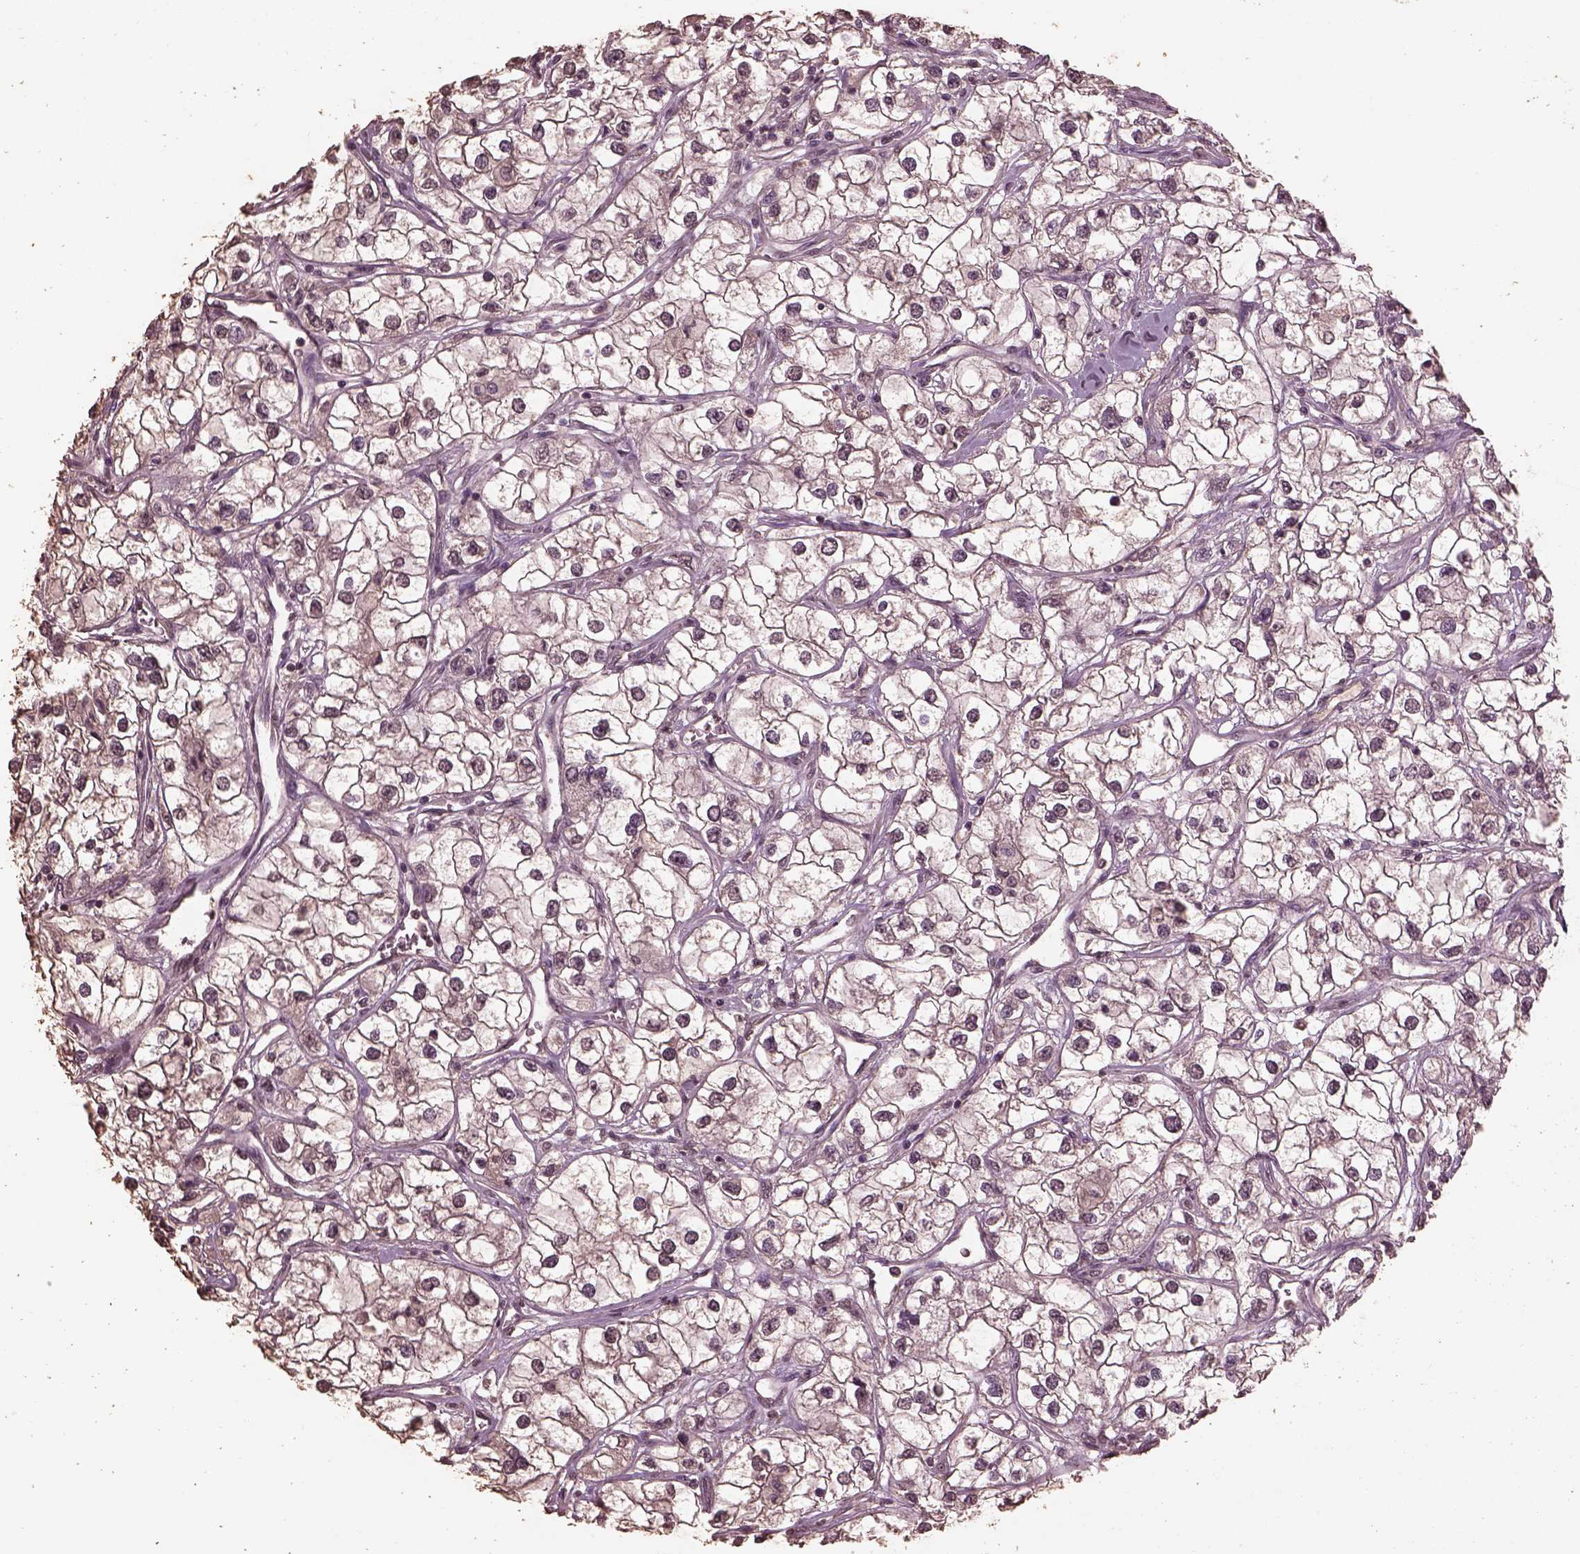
{"staining": {"intensity": "negative", "quantity": "none", "location": "none"}, "tissue": "renal cancer", "cell_type": "Tumor cells", "image_type": "cancer", "snomed": [{"axis": "morphology", "description": "Adenocarcinoma, NOS"}, {"axis": "topography", "description": "Kidney"}], "caption": "The photomicrograph demonstrates no staining of tumor cells in renal cancer. (DAB (3,3'-diaminobenzidine) immunohistochemistry (IHC) visualized using brightfield microscopy, high magnification).", "gene": "CPT1C", "patient": {"sex": "male", "age": 59}}